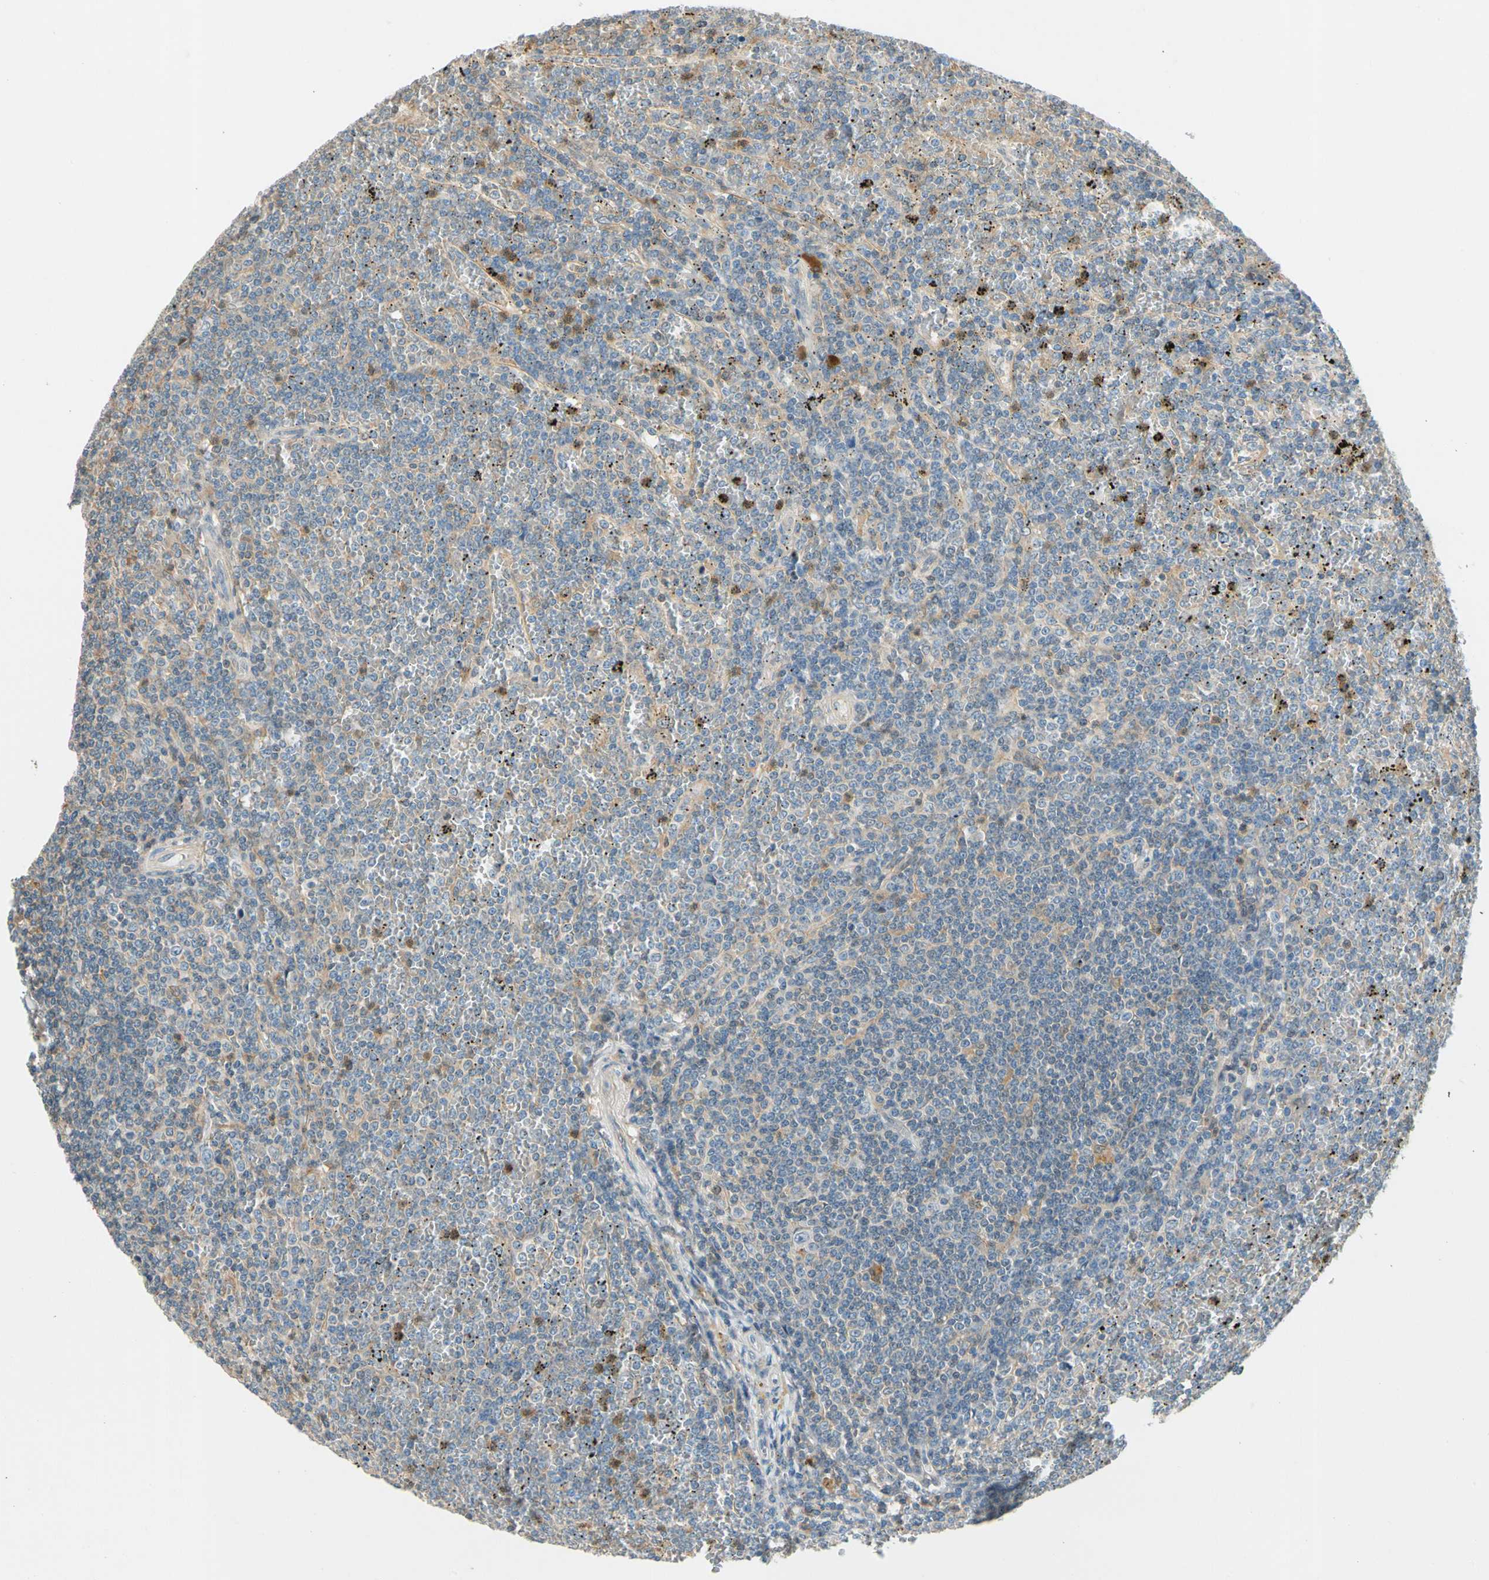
{"staining": {"intensity": "moderate", "quantity": "<25%", "location": "cytoplasmic/membranous"}, "tissue": "lymphoma", "cell_type": "Tumor cells", "image_type": "cancer", "snomed": [{"axis": "morphology", "description": "Malignant lymphoma, non-Hodgkin's type, Low grade"}, {"axis": "topography", "description": "Spleen"}], "caption": "A high-resolution image shows IHC staining of malignant lymphoma, non-Hodgkin's type (low-grade), which displays moderate cytoplasmic/membranous positivity in about <25% of tumor cells.", "gene": "WIPI1", "patient": {"sex": "female", "age": 19}}